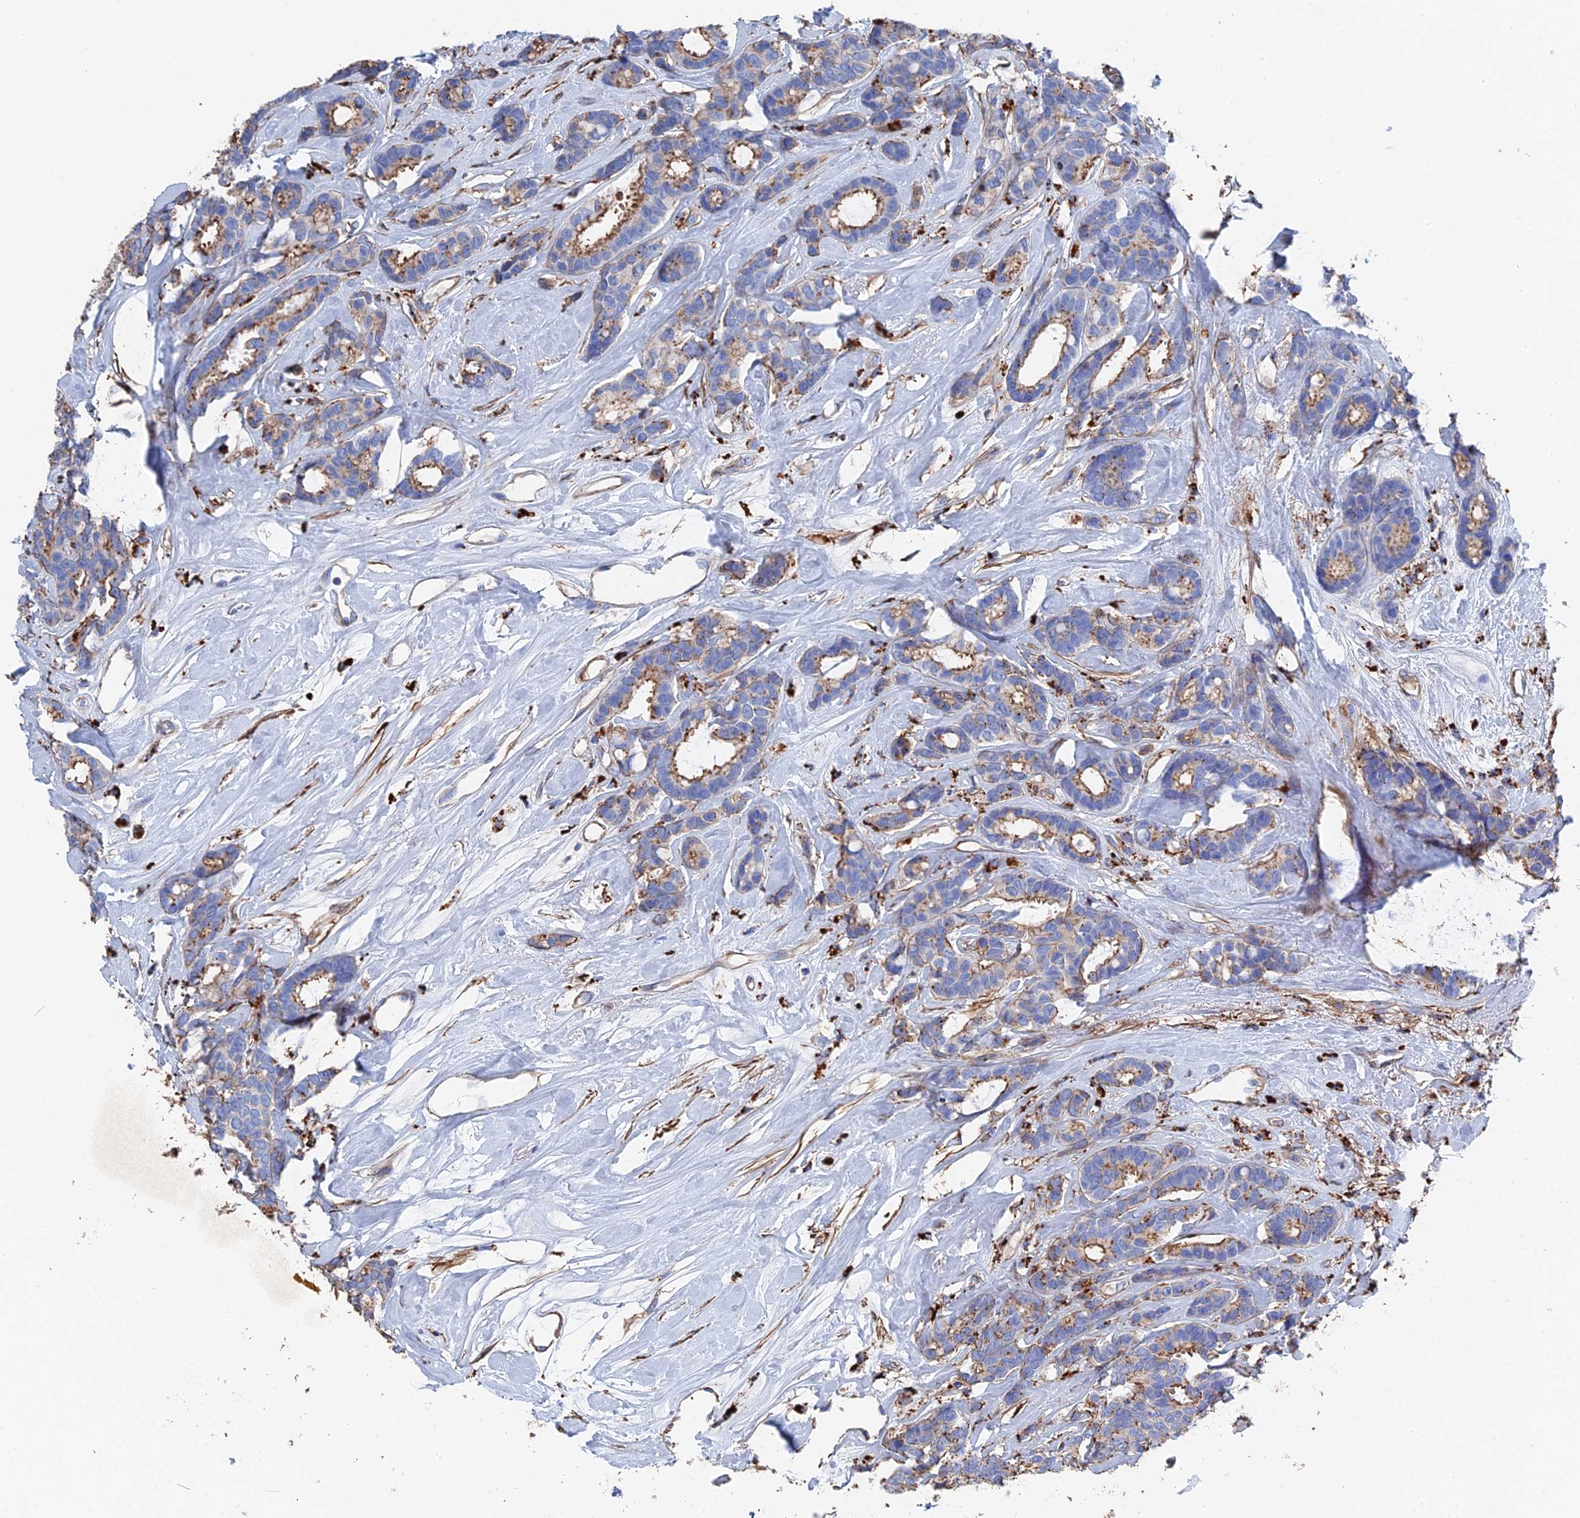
{"staining": {"intensity": "moderate", "quantity": "25%-75%", "location": "cytoplasmic/membranous"}, "tissue": "breast cancer", "cell_type": "Tumor cells", "image_type": "cancer", "snomed": [{"axis": "morphology", "description": "Duct carcinoma"}, {"axis": "topography", "description": "Breast"}], "caption": "Immunohistochemical staining of human breast cancer (invasive ductal carcinoma) reveals moderate cytoplasmic/membranous protein positivity in approximately 25%-75% of tumor cells.", "gene": "STRA6", "patient": {"sex": "female", "age": 87}}